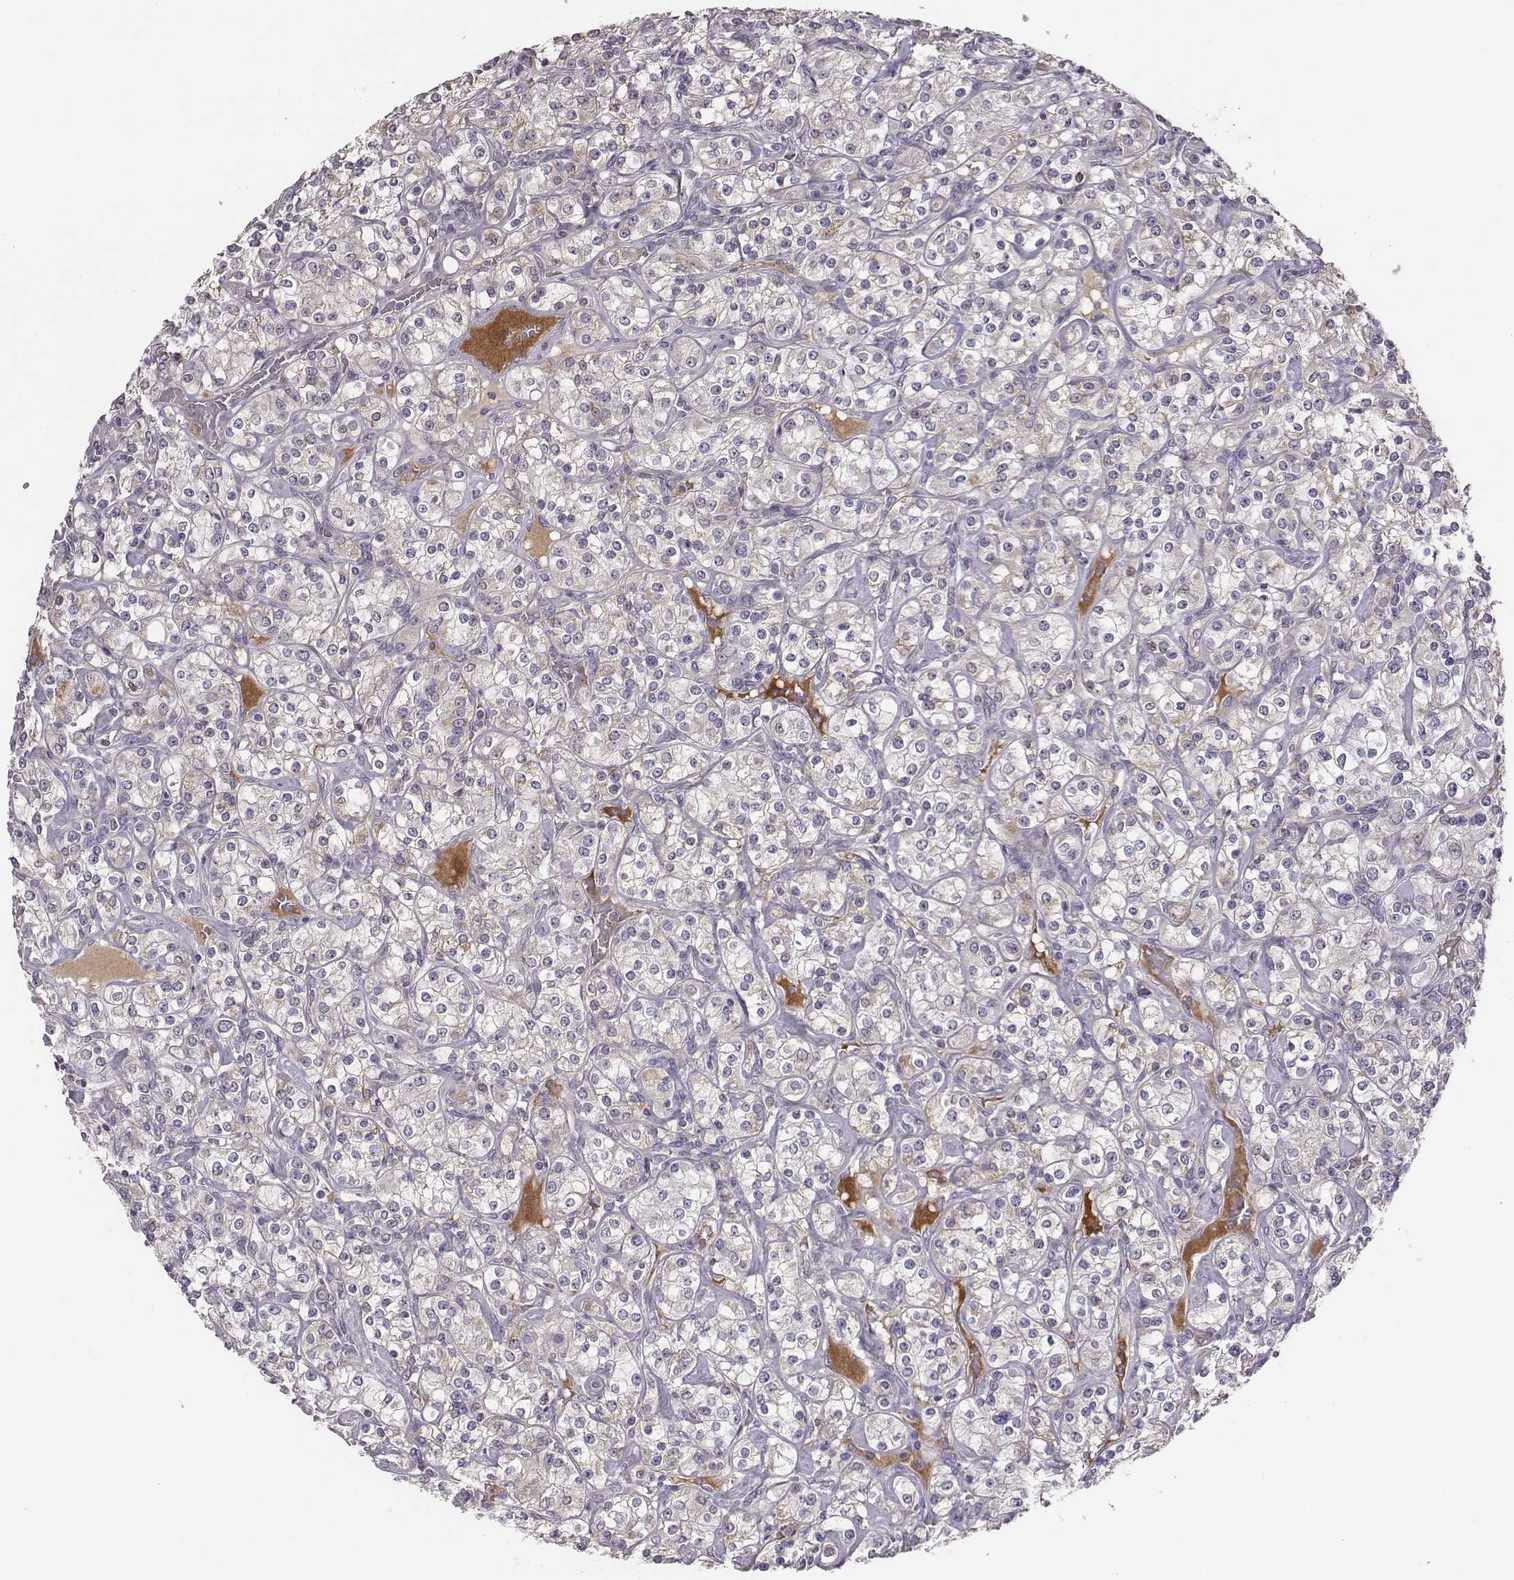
{"staining": {"intensity": "negative", "quantity": "none", "location": "none"}, "tissue": "renal cancer", "cell_type": "Tumor cells", "image_type": "cancer", "snomed": [{"axis": "morphology", "description": "Adenocarcinoma, NOS"}, {"axis": "topography", "description": "Kidney"}], "caption": "This is an immunohistochemistry histopathology image of renal cancer. There is no staining in tumor cells.", "gene": "KMO", "patient": {"sex": "male", "age": 77}}